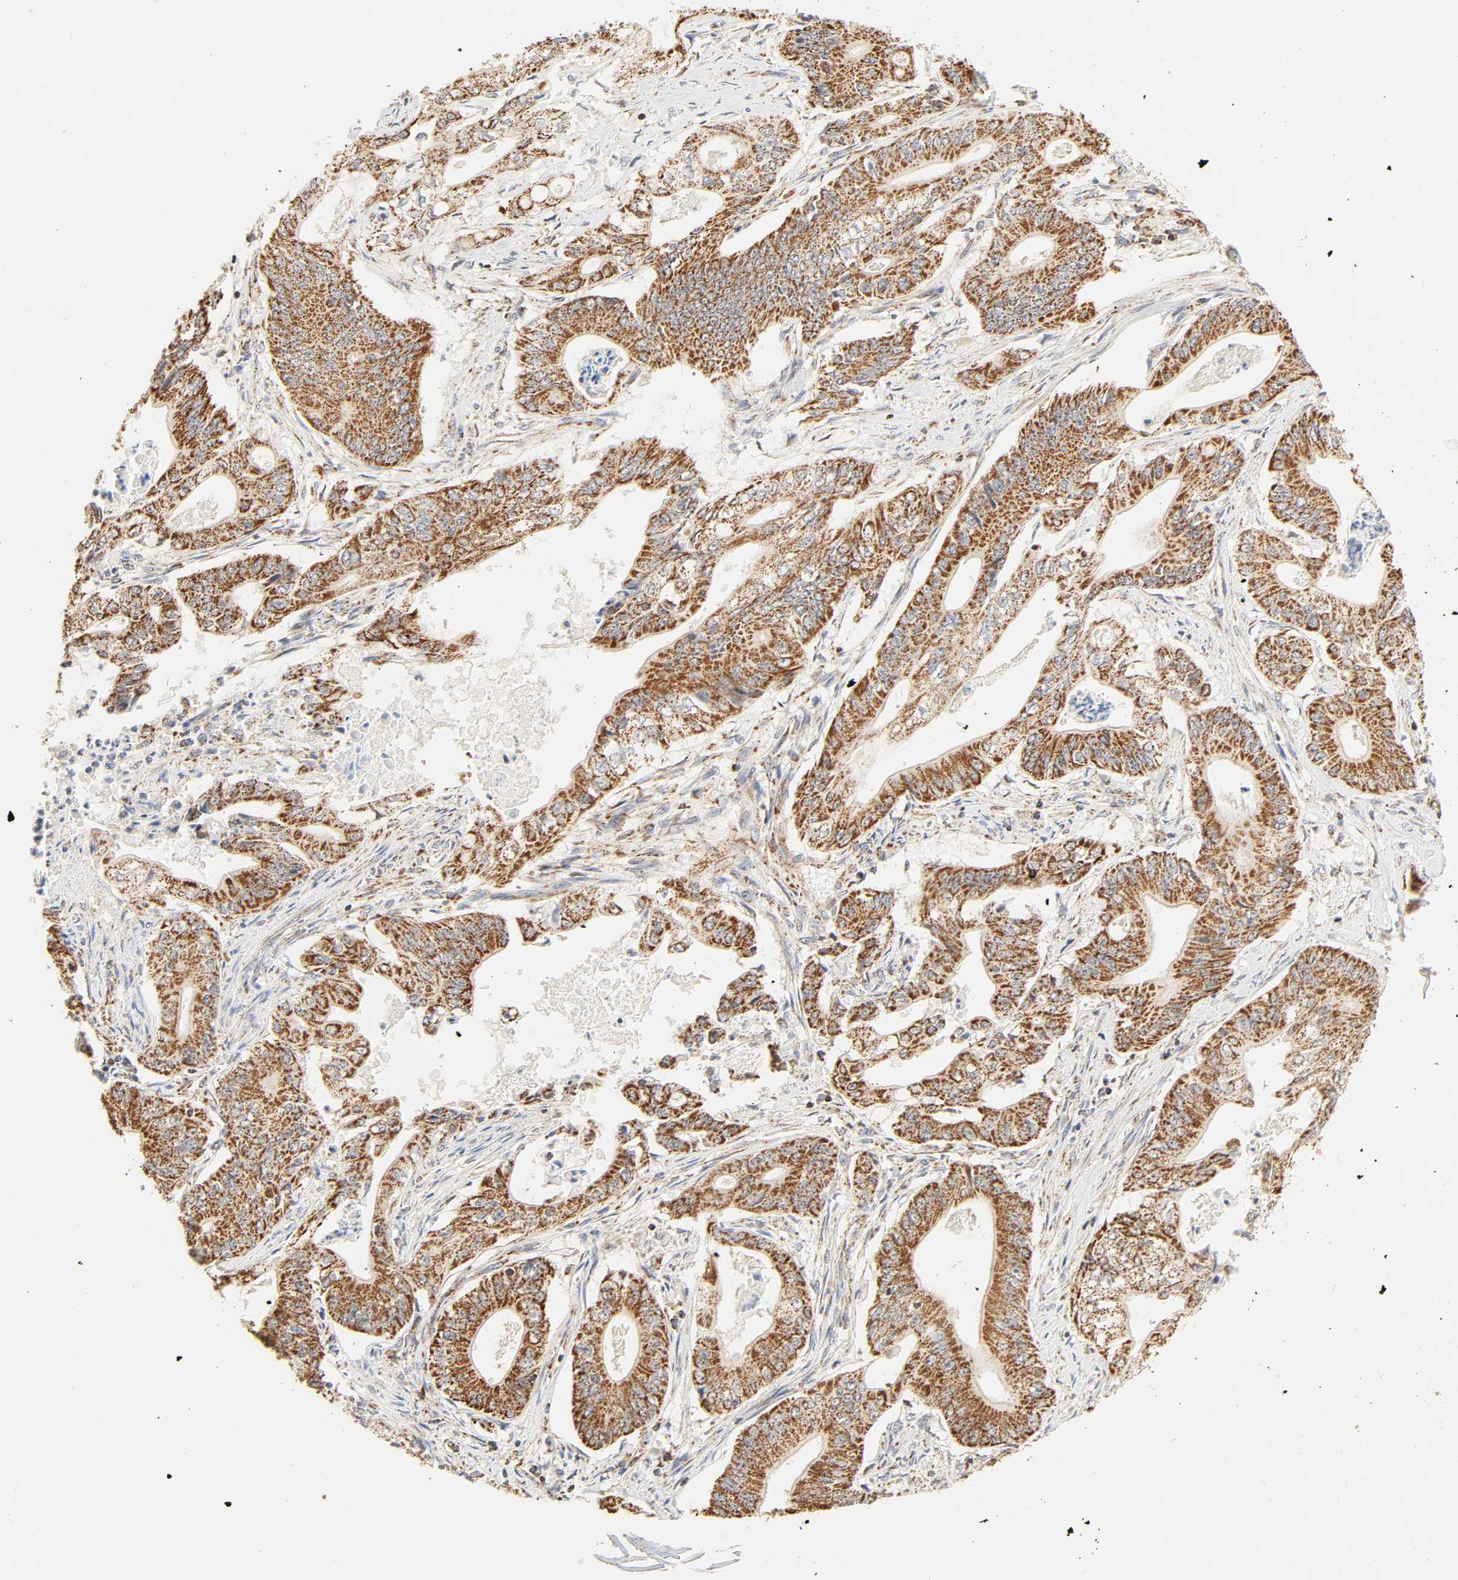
{"staining": {"intensity": "strong", "quantity": ">75%", "location": "cytoplasmic/membranous"}, "tissue": "pancreatic cancer", "cell_type": "Tumor cells", "image_type": "cancer", "snomed": [{"axis": "morphology", "description": "Normal tissue, NOS"}, {"axis": "topography", "description": "Lymph node"}], "caption": "Brown immunohistochemical staining in human pancreatic cancer shows strong cytoplasmic/membranous positivity in about >75% of tumor cells.", "gene": "ZMAT5", "patient": {"sex": "male", "age": 62}}